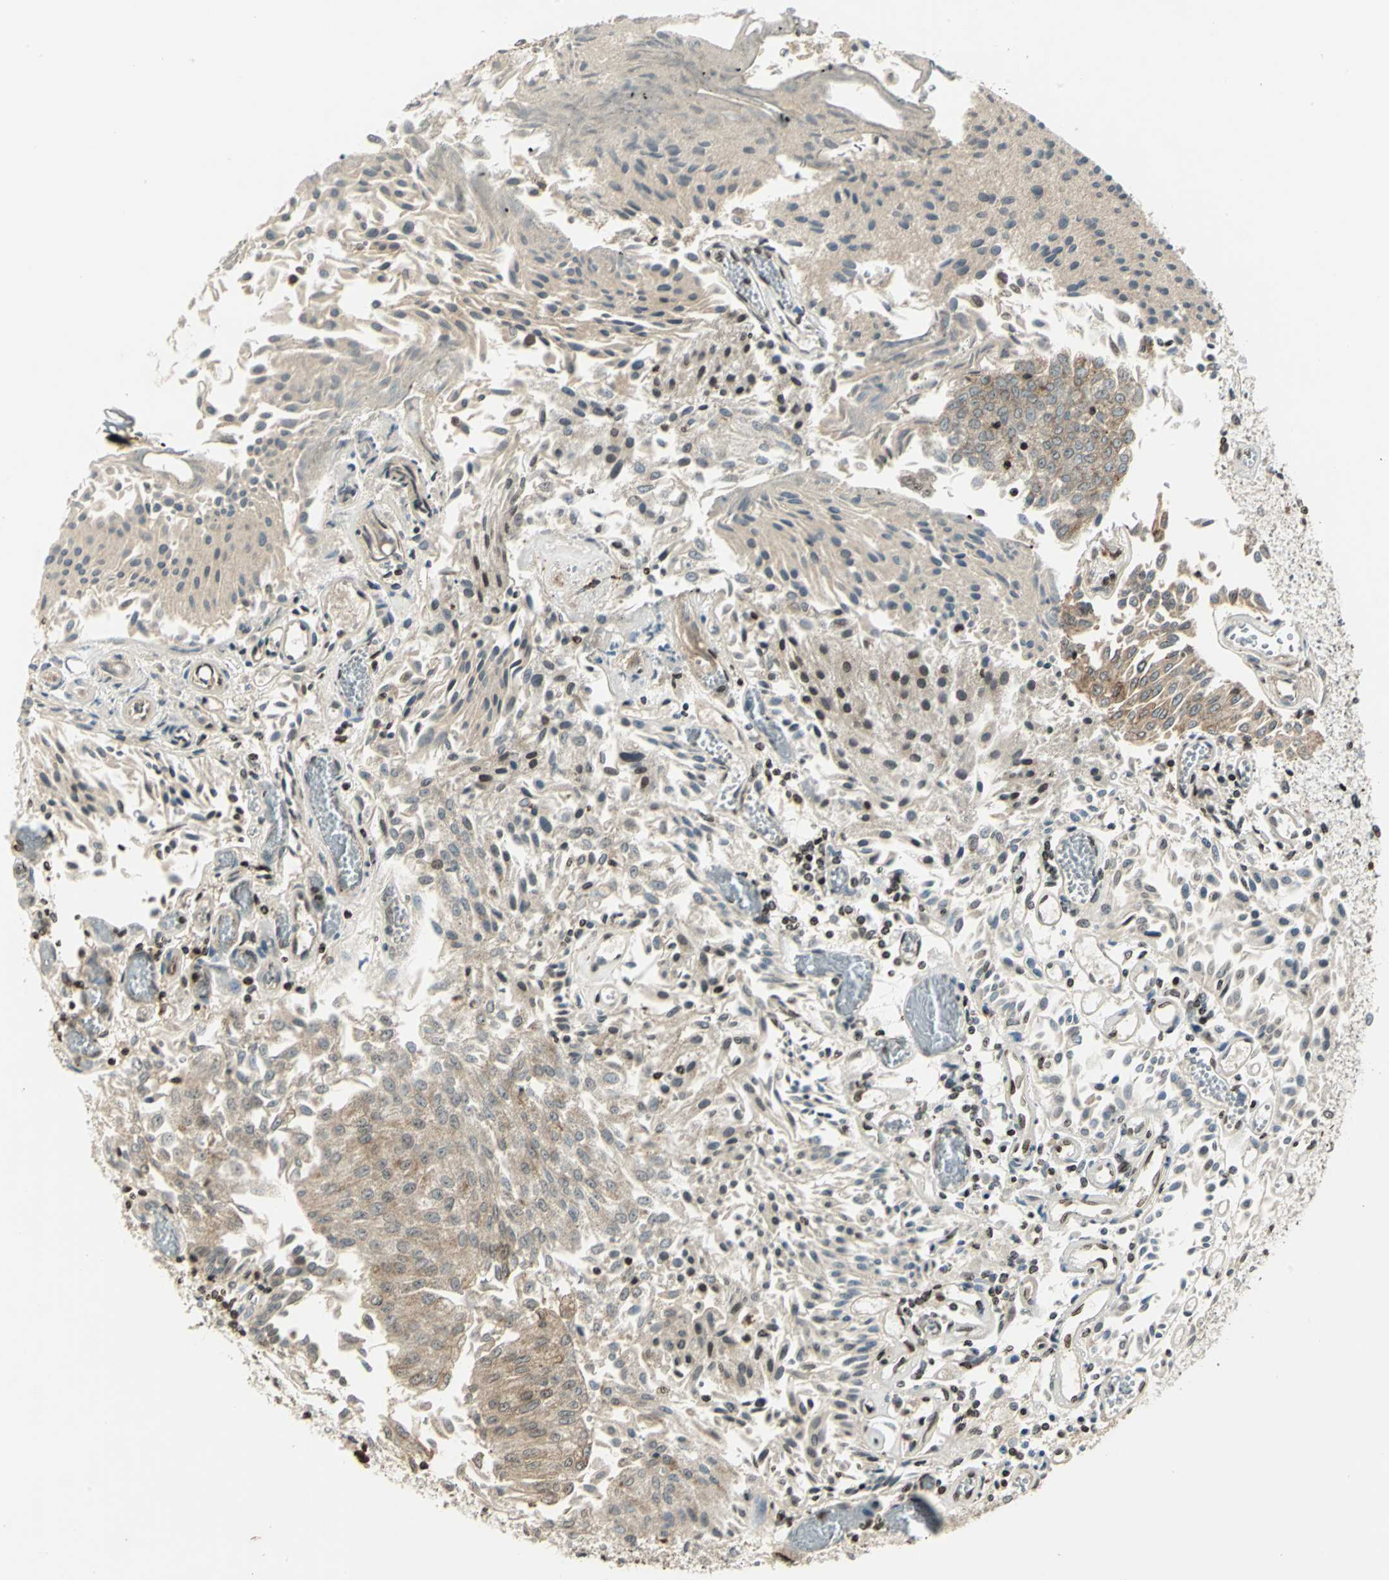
{"staining": {"intensity": "weak", "quantity": "25%-75%", "location": "cytoplasmic/membranous,nuclear"}, "tissue": "urothelial cancer", "cell_type": "Tumor cells", "image_type": "cancer", "snomed": [{"axis": "morphology", "description": "Urothelial carcinoma, Low grade"}, {"axis": "topography", "description": "Urinary bladder"}], "caption": "The micrograph exhibits immunohistochemical staining of low-grade urothelial carcinoma. There is weak cytoplasmic/membranous and nuclear staining is seen in approximately 25%-75% of tumor cells.", "gene": "LGALS3", "patient": {"sex": "male", "age": 86}}